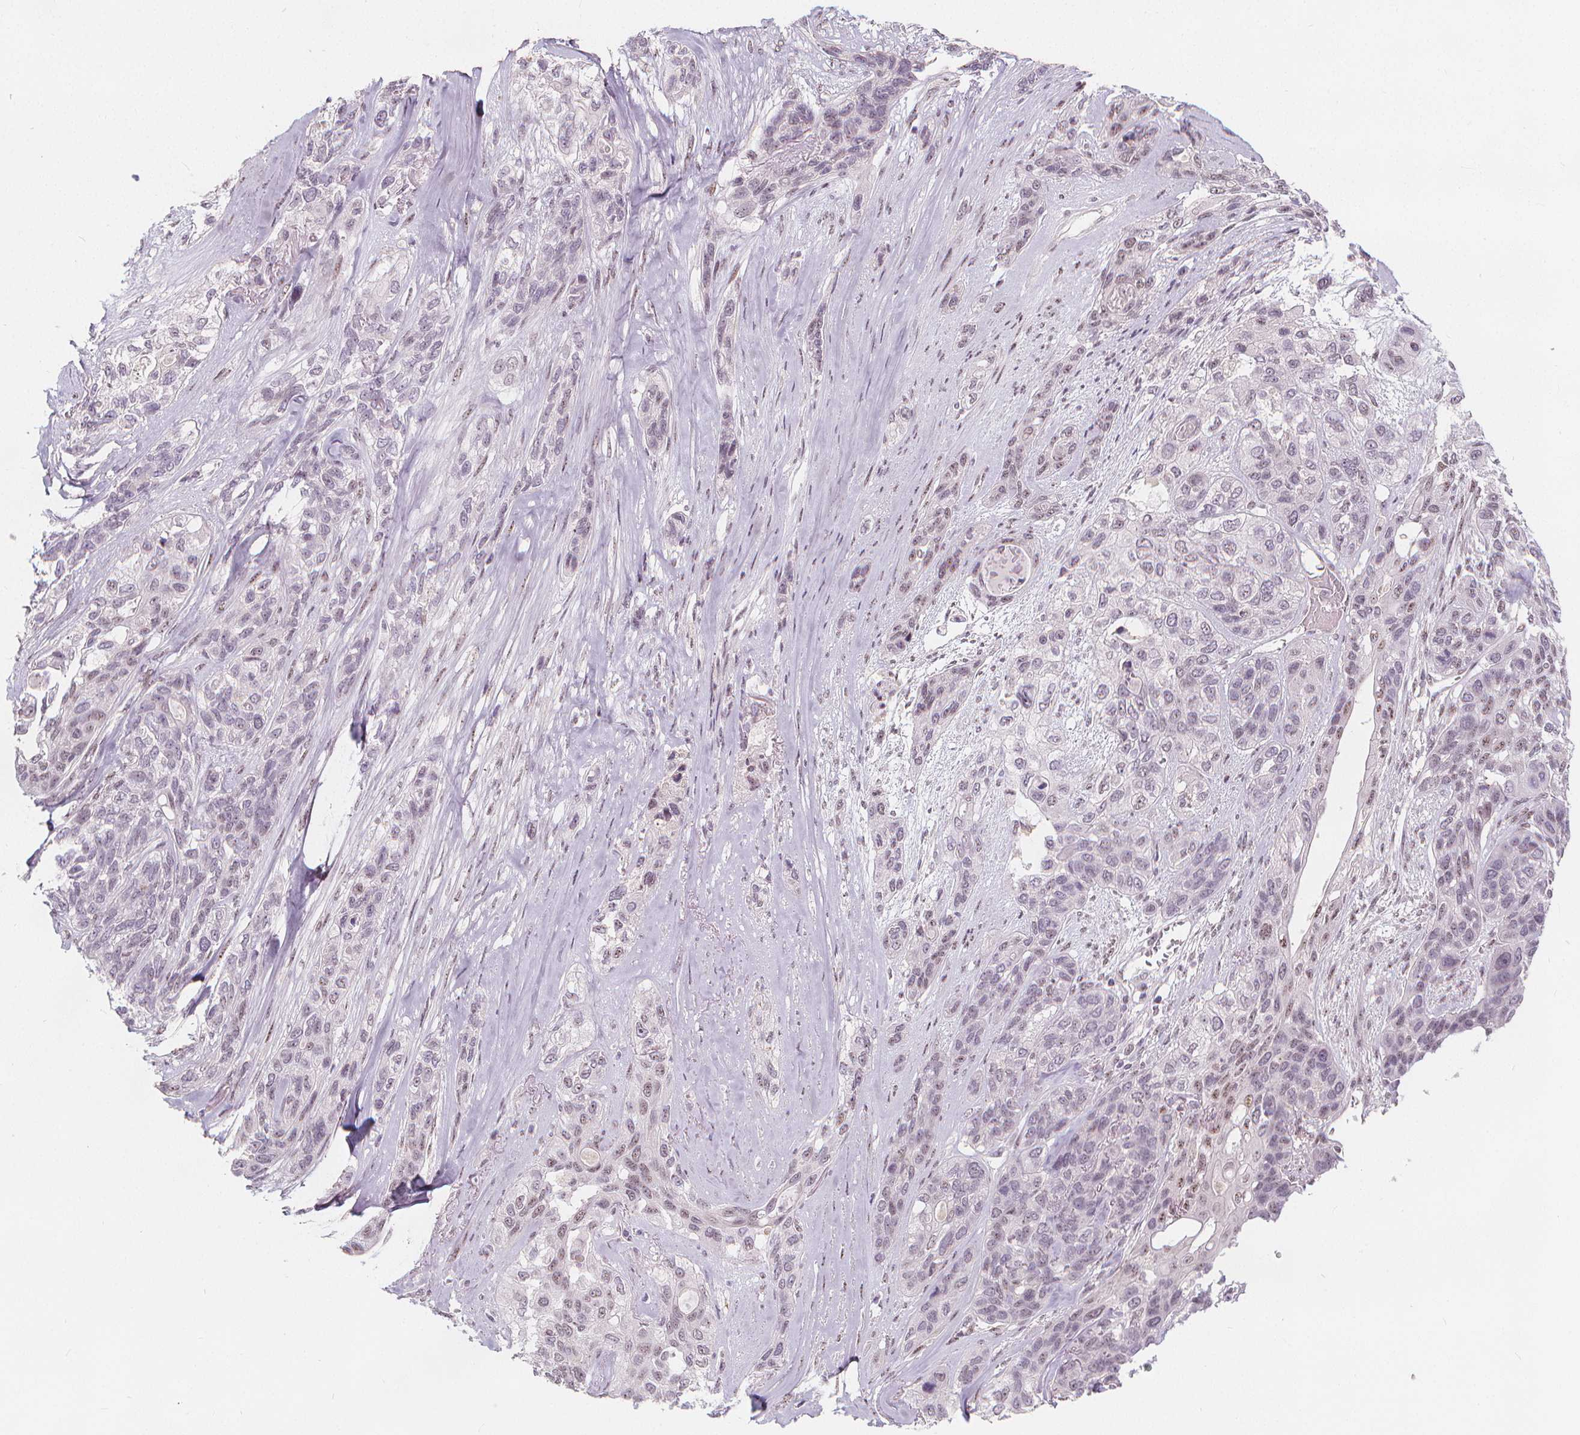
{"staining": {"intensity": "negative", "quantity": "none", "location": "none"}, "tissue": "lung cancer", "cell_type": "Tumor cells", "image_type": "cancer", "snomed": [{"axis": "morphology", "description": "Squamous cell carcinoma, NOS"}, {"axis": "topography", "description": "Lung"}], "caption": "High power microscopy histopathology image of an IHC histopathology image of lung cancer (squamous cell carcinoma), revealing no significant positivity in tumor cells.", "gene": "DRC3", "patient": {"sex": "female", "age": 70}}